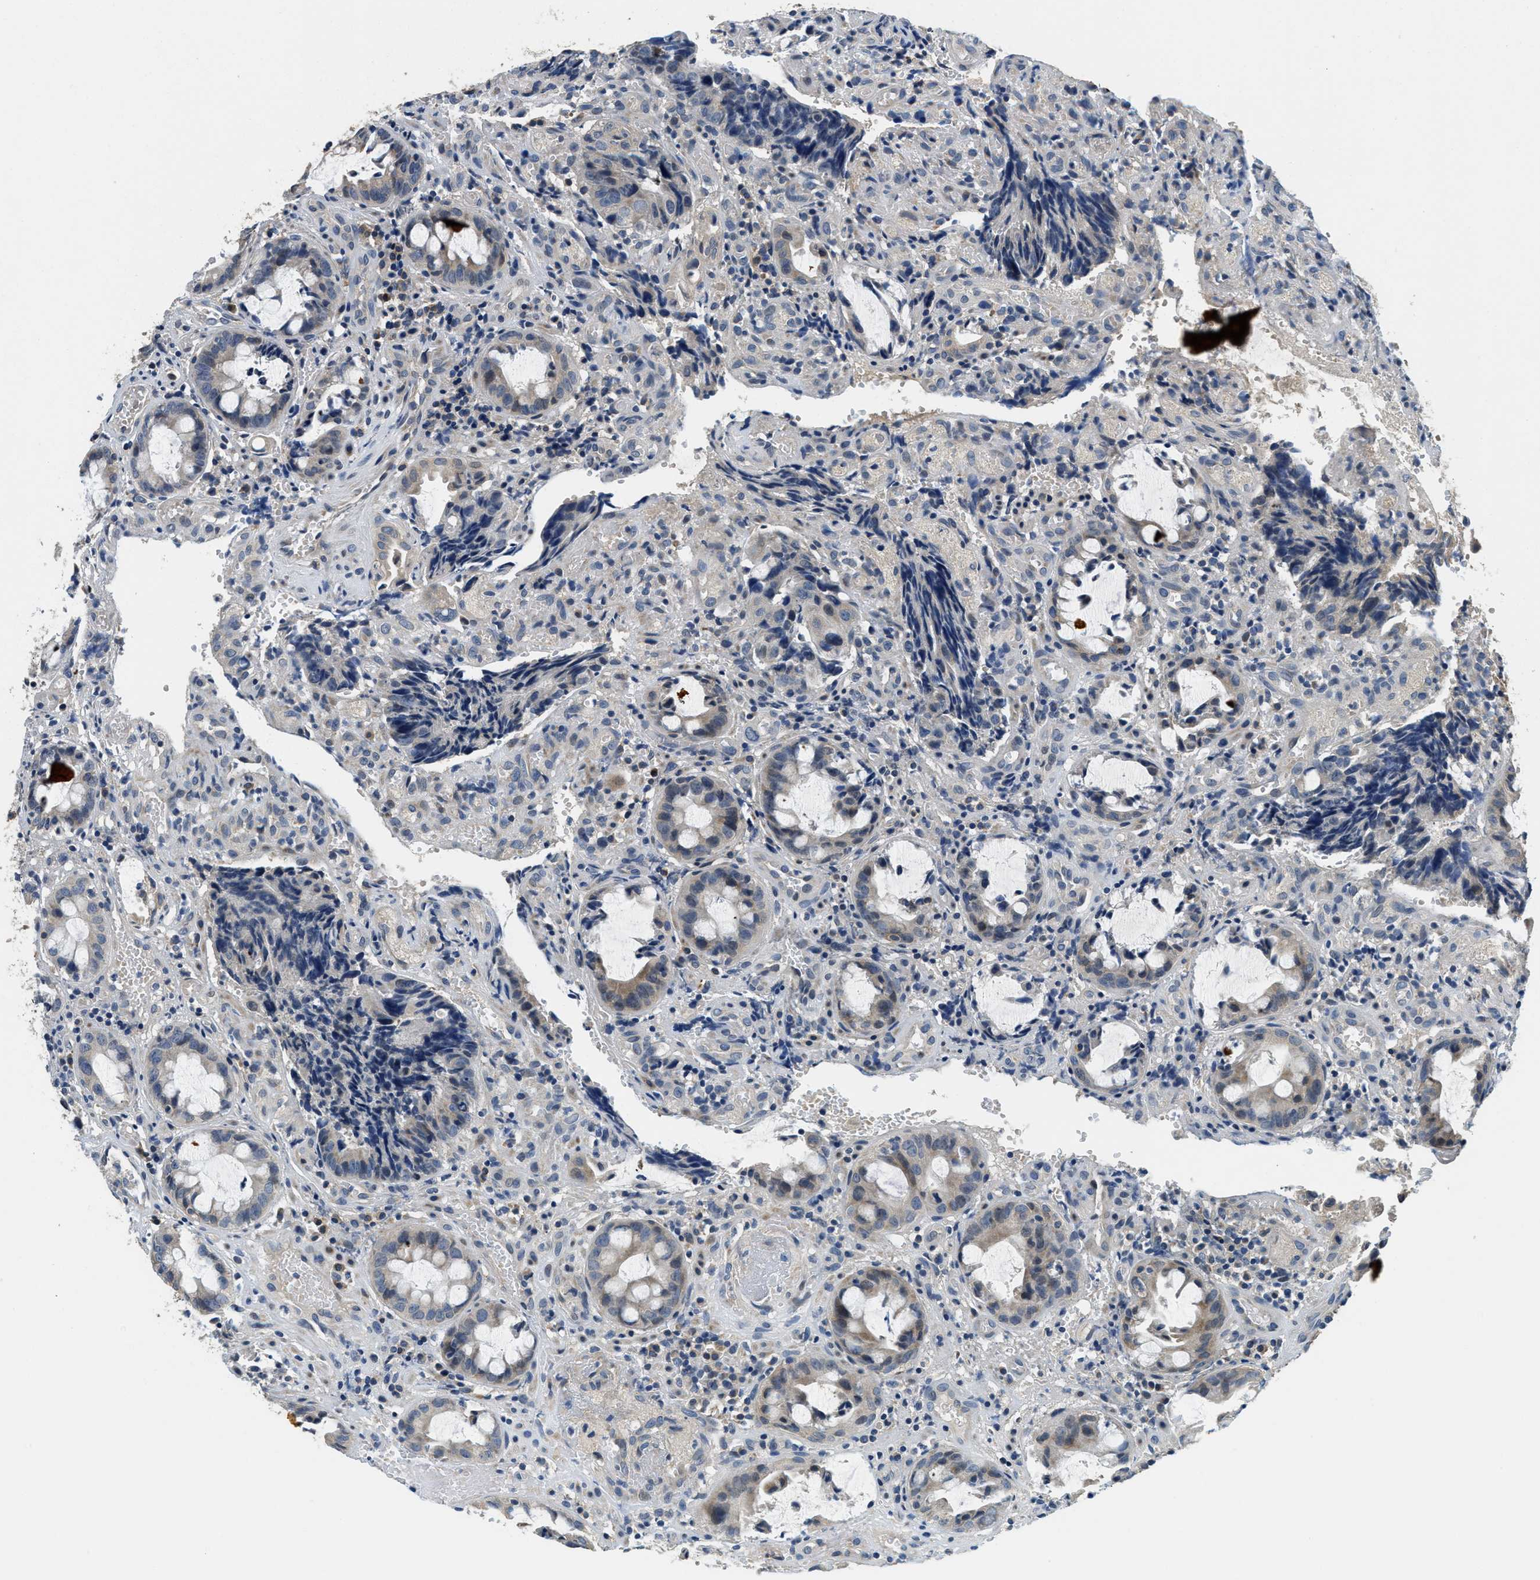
{"staining": {"intensity": "moderate", "quantity": "<25%", "location": "cytoplasmic/membranous"}, "tissue": "colorectal cancer", "cell_type": "Tumor cells", "image_type": "cancer", "snomed": [{"axis": "morphology", "description": "Adenocarcinoma, NOS"}, {"axis": "topography", "description": "Colon"}], "caption": "Tumor cells reveal moderate cytoplasmic/membranous positivity in about <25% of cells in colorectal cancer (adenocarcinoma).", "gene": "ALDH3A2", "patient": {"sex": "female", "age": 57}}